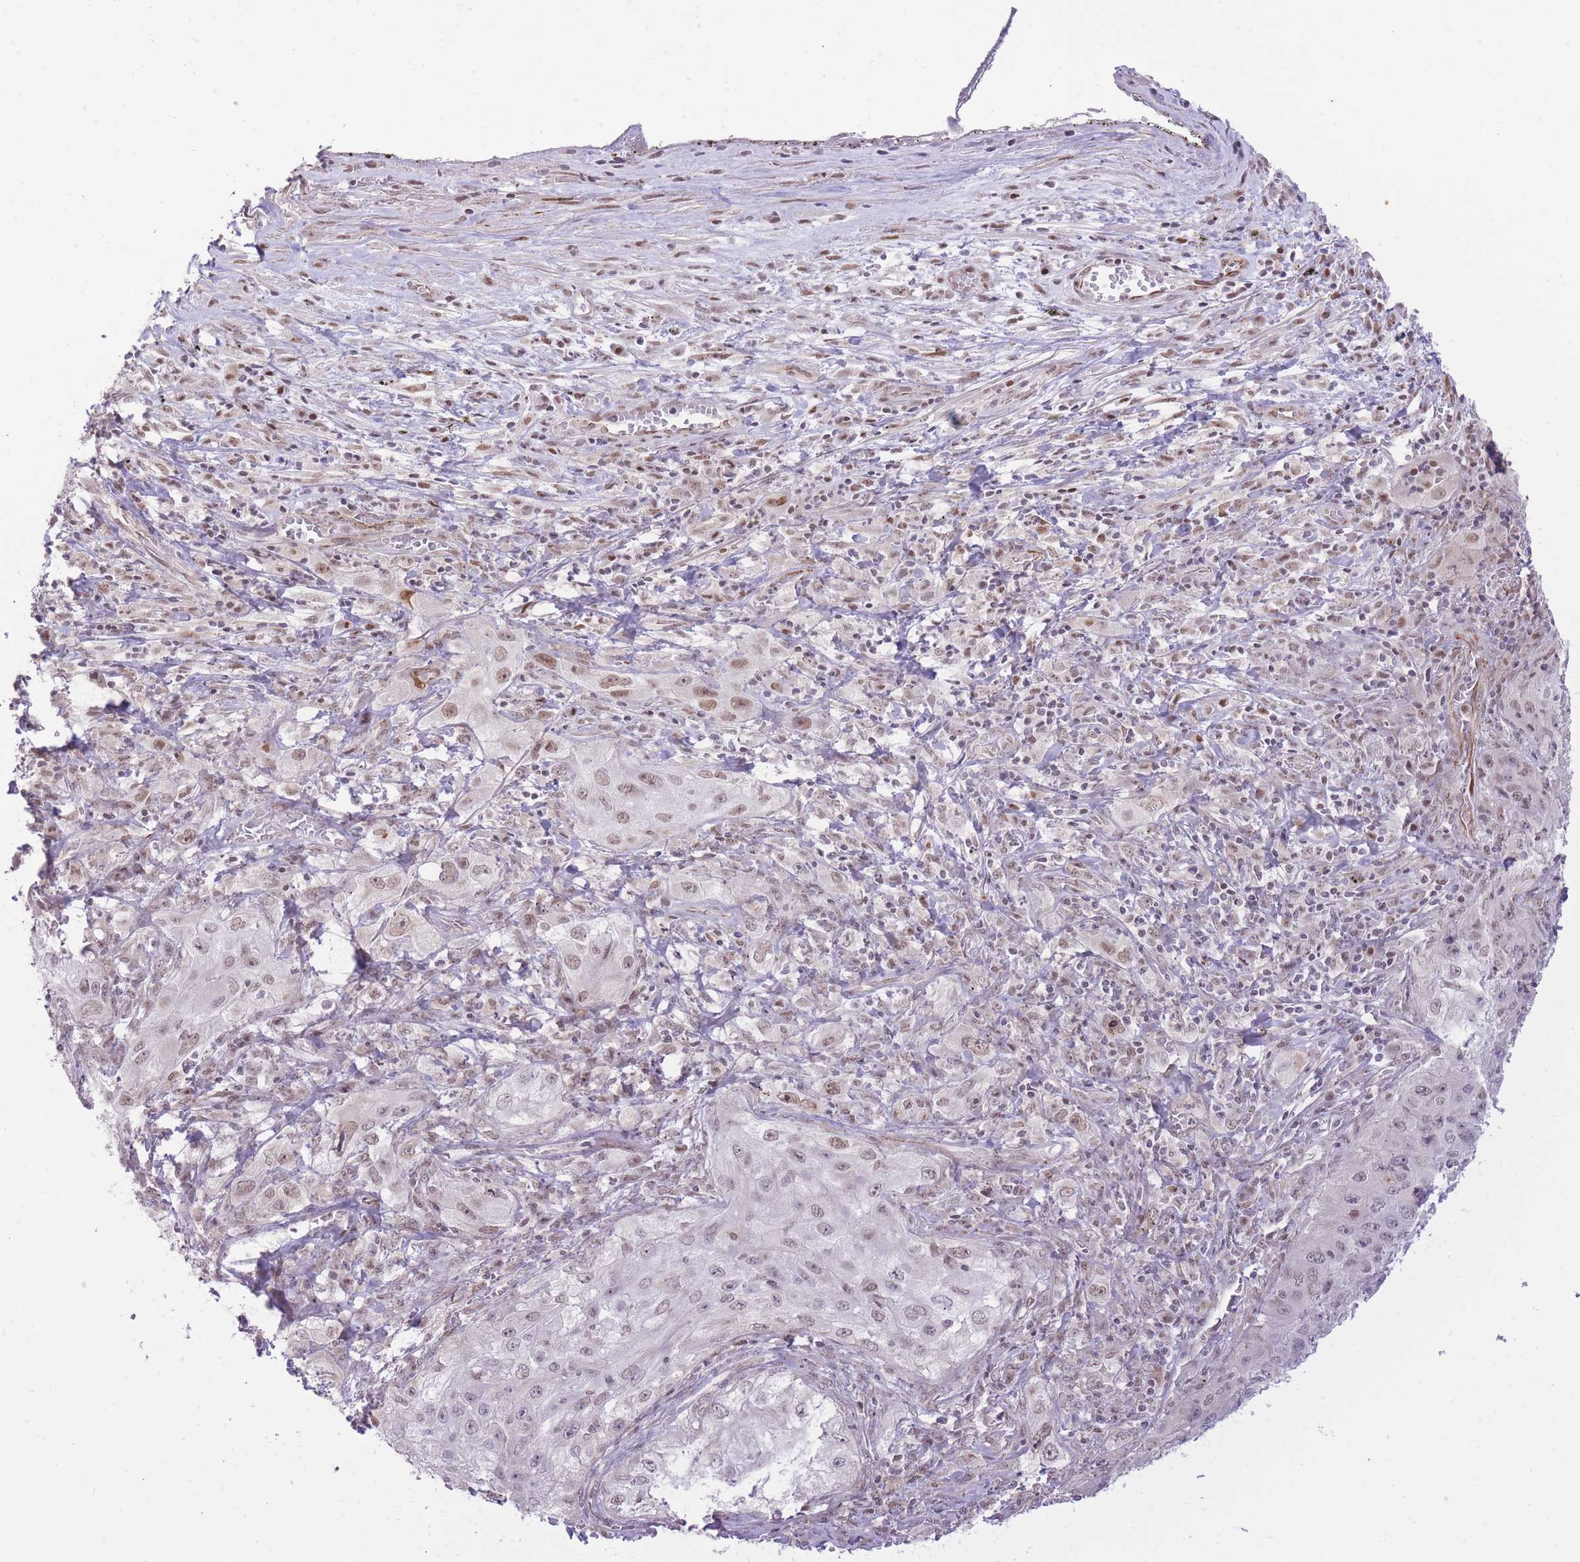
{"staining": {"intensity": "weak", "quantity": "25%-75%", "location": "nuclear"}, "tissue": "lung cancer", "cell_type": "Tumor cells", "image_type": "cancer", "snomed": [{"axis": "morphology", "description": "Squamous cell carcinoma, NOS"}, {"axis": "topography", "description": "Lung"}], "caption": "Immunohistochemistry (IHC) micrograph of neoplastic tissue: human lung cancer stained using immunohistochemistry displays low levels of weak protein expression localized specifically in the nuclear of tumor cells, appearing as a nuclear brown color.", "gene": "ELL", "patient": {"sex": "female", "age": 69}}